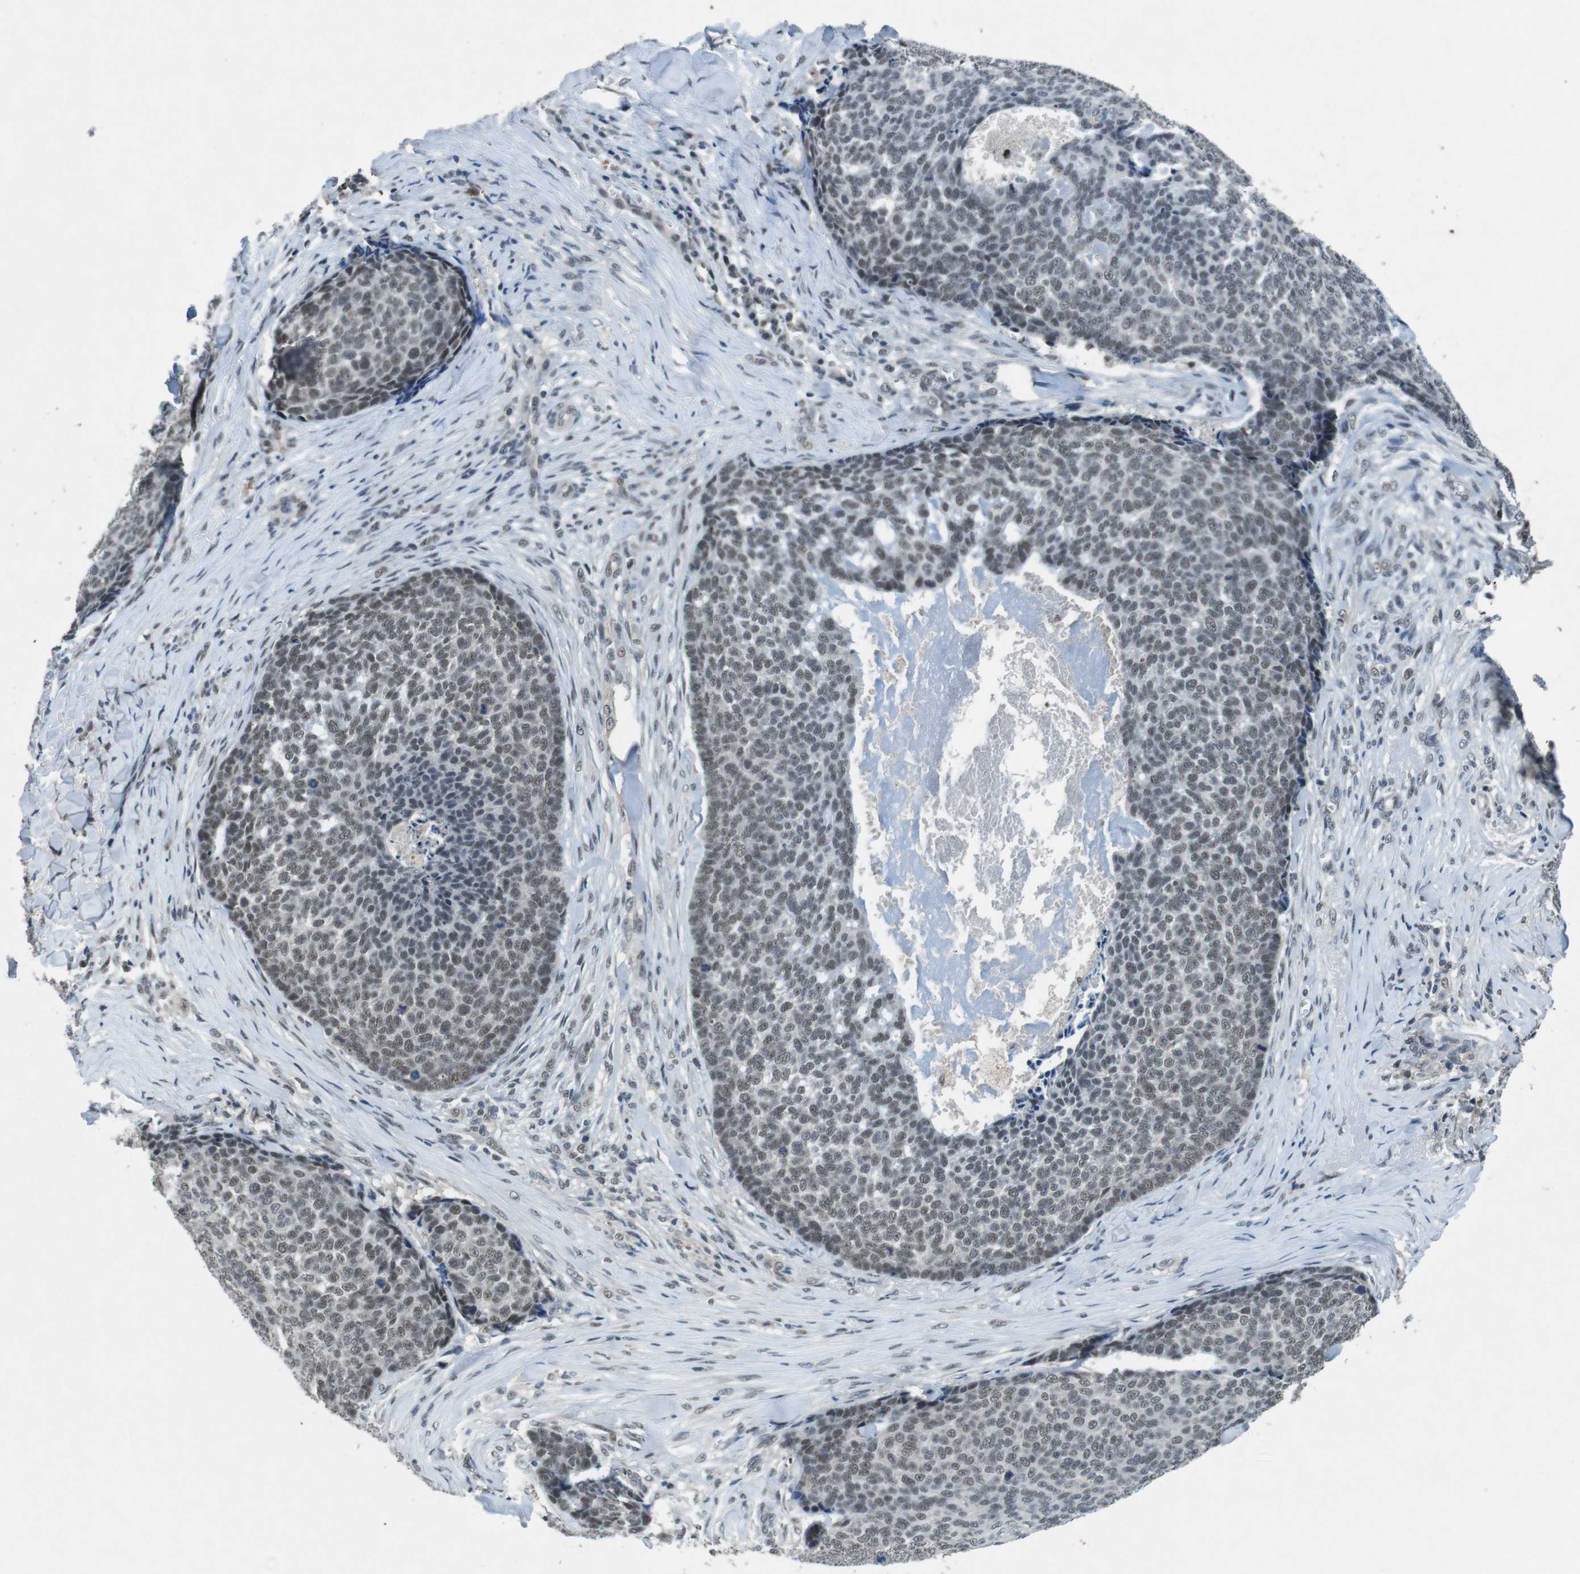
{"staining": {"intensity": "weak", "quantity": "25%-75%", "location": "nuclear"}, "tissue": "skin cancer", "cell_type": "Tumor cells", "image_type": "cancer", "snomed": [{"axis": "morphology", "description": "Basal cell carcinoma"}, {"axis": "topography", "description": "Skin"}], "caption": "Tumor cells show weak nuclear staining in about 25%-75% of cells in skin cancer.", "gene": "USP7", "patient": {"sex": "male", "age": 84}}